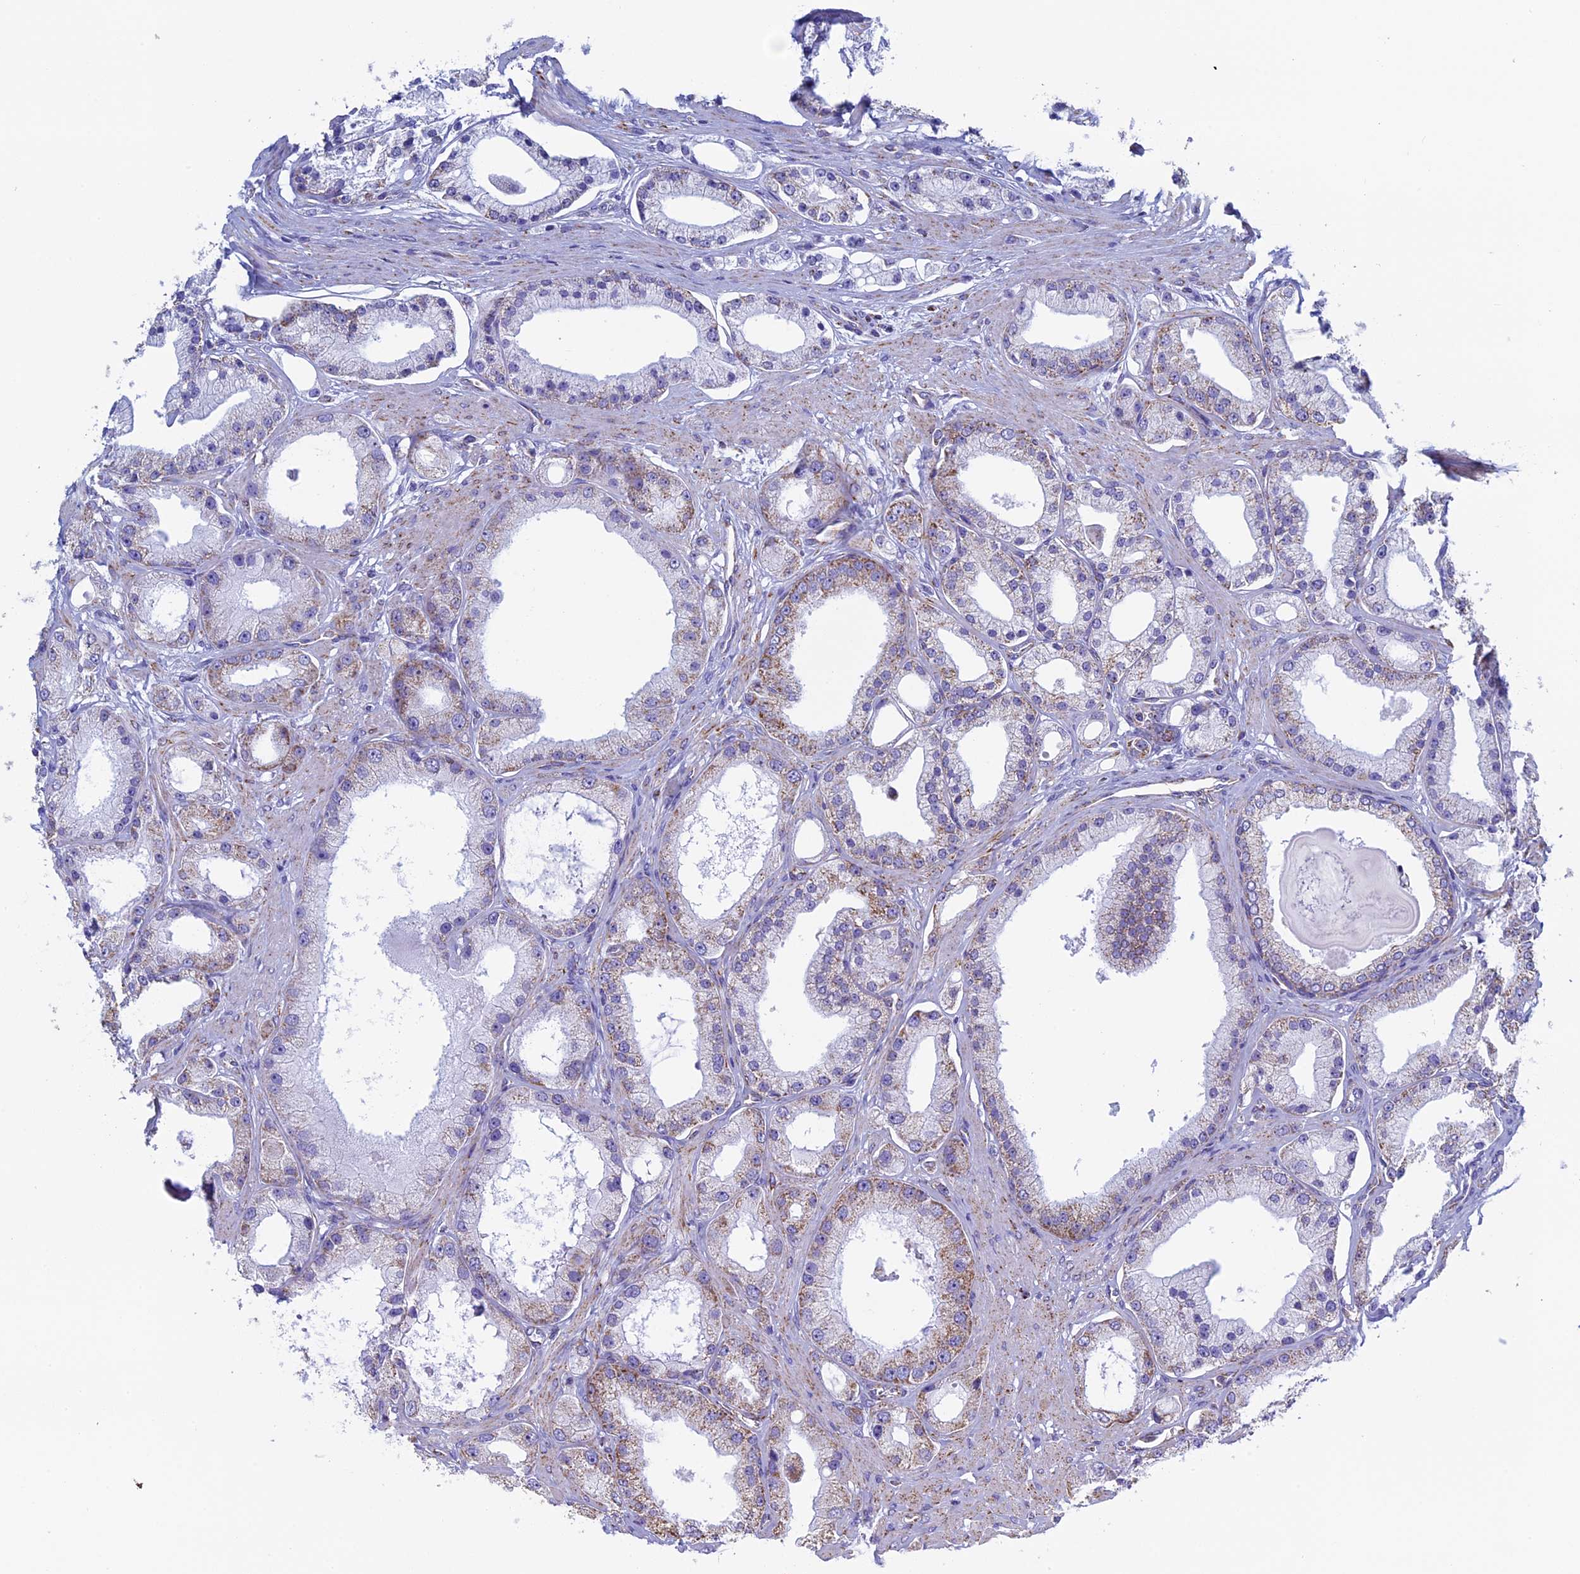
{"staining": {"intensity": "moderate", "quantity": "25%-75%", "location": "cytoplasmic/membranous"}, "tissue": "prostate cancer", "cell_type": "Tumor cells", "image_type": "cancer", "snomed": [{"axis": "morphology", "description": "Adenocarcinoma, Low grade"}, {"axis": "topography", "description": "Prostate"}], "caption": "Immunohistochemistry staining of prostate low-grade adenocarcinoma, which exhibits medium levels of moderate cytoplasmic/membranous staining in about 25%-75% of tumor cells indicating moderate cytoplasmic/membranous protein positivity. The staining was performed using DAB (3,3'-diaminobenzidine) (brown) for protein detection and nuclei were counterstained in hematoxylin (blue).", "gene": "UQCRFS1", "patient": {"sex": "male", "age": 67}}